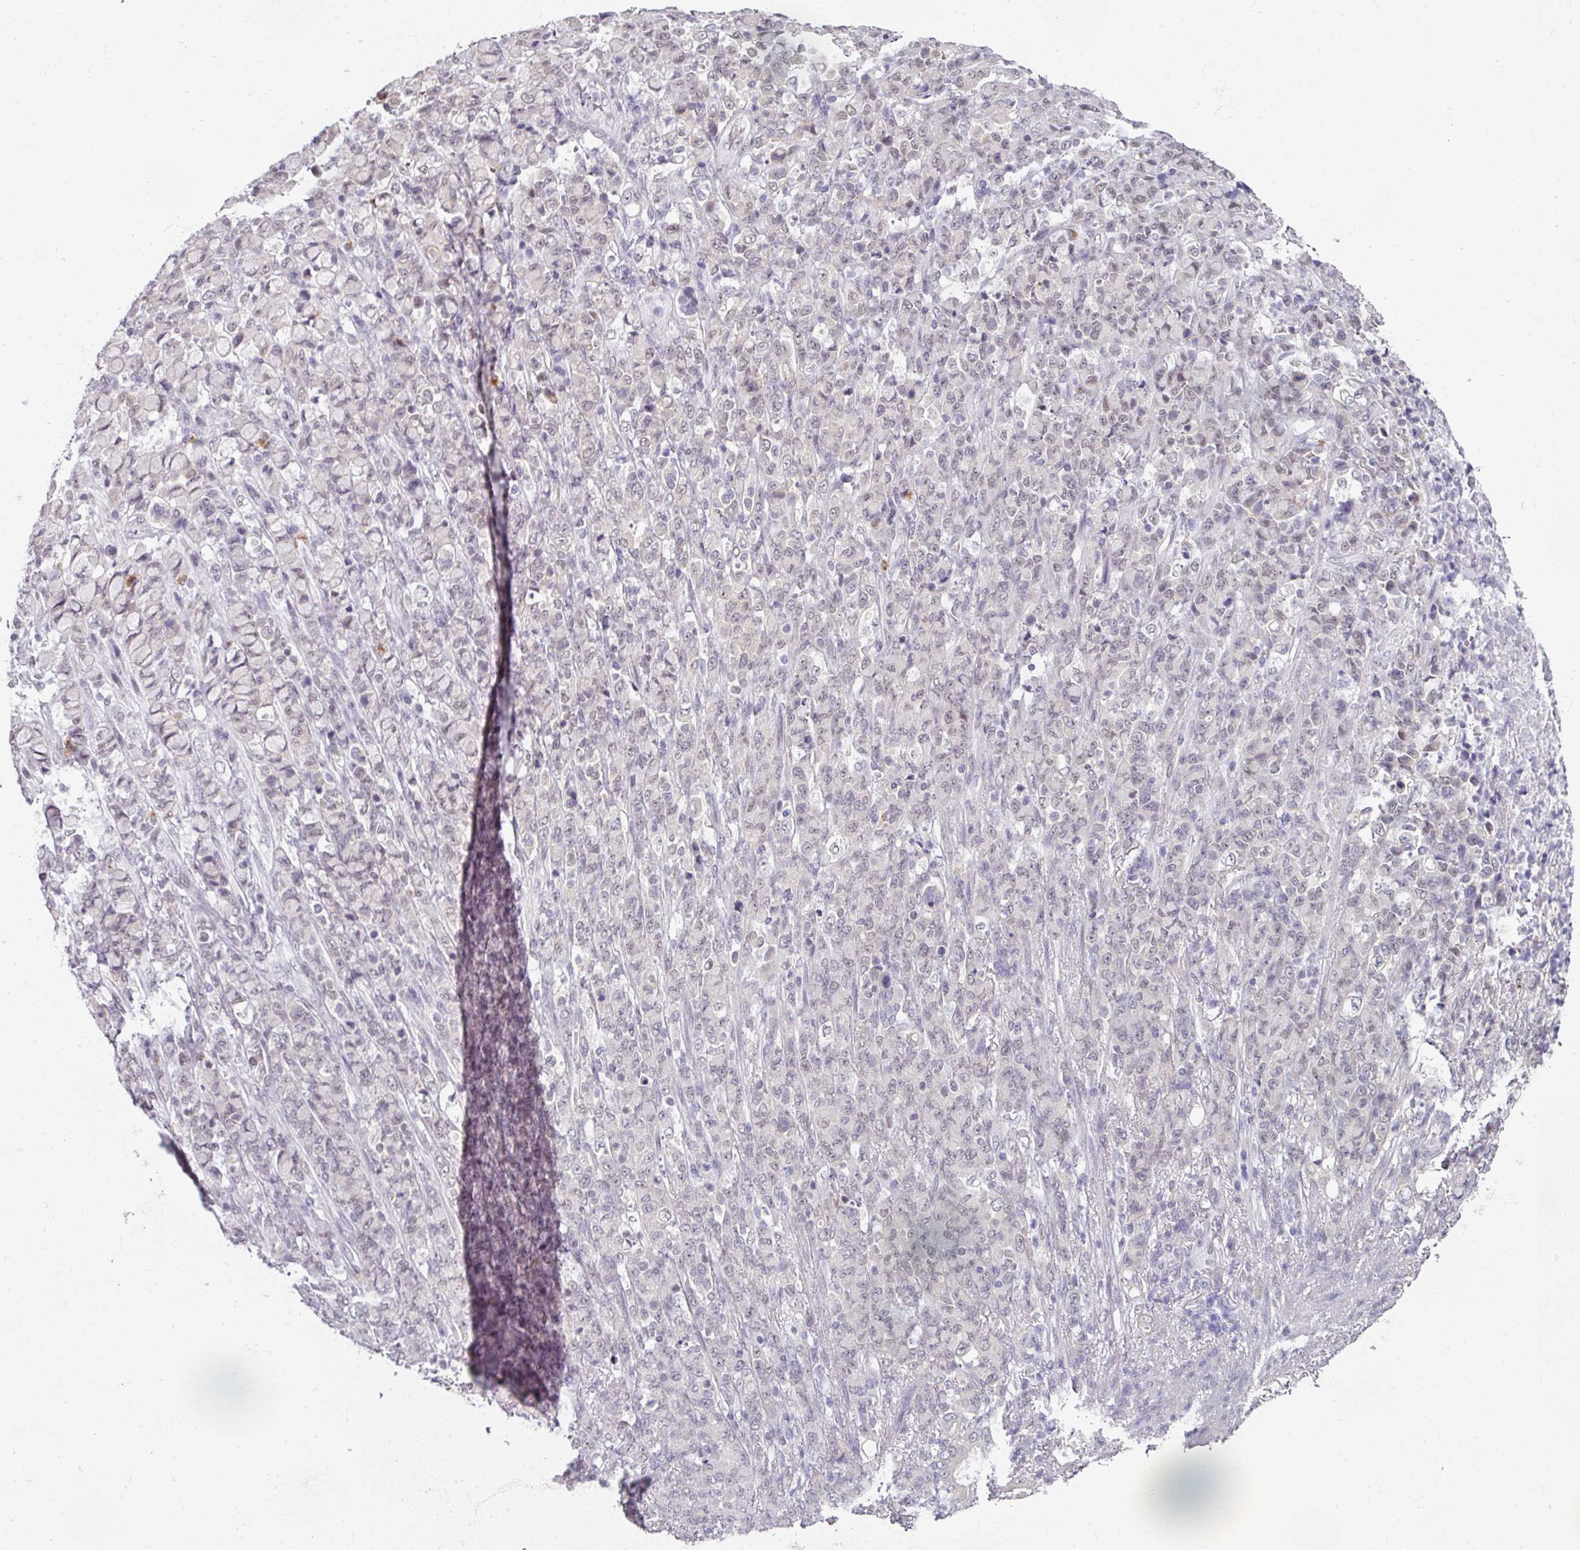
{"staining": {"intensity": "negative", "quantity": "none", "location": "none"}, "tissue": "stomach cancer", "cell_type": "Tumor cells", "image_type": "cancer", "snomed": [{"axis": "morphology", "description": "Normal tissue, NOS"}, {"axis": "morphology", "description": "Adenocarcinoma, NOS"}, {"axis": "topography", "description": "Stomach"}], "caption": "The histopathology image reveals no significant positivity in tumor cells of stomach adenocarcinoma.", "gene": "RIPOR3", "patient": {"sex": "female", "age": 79}}